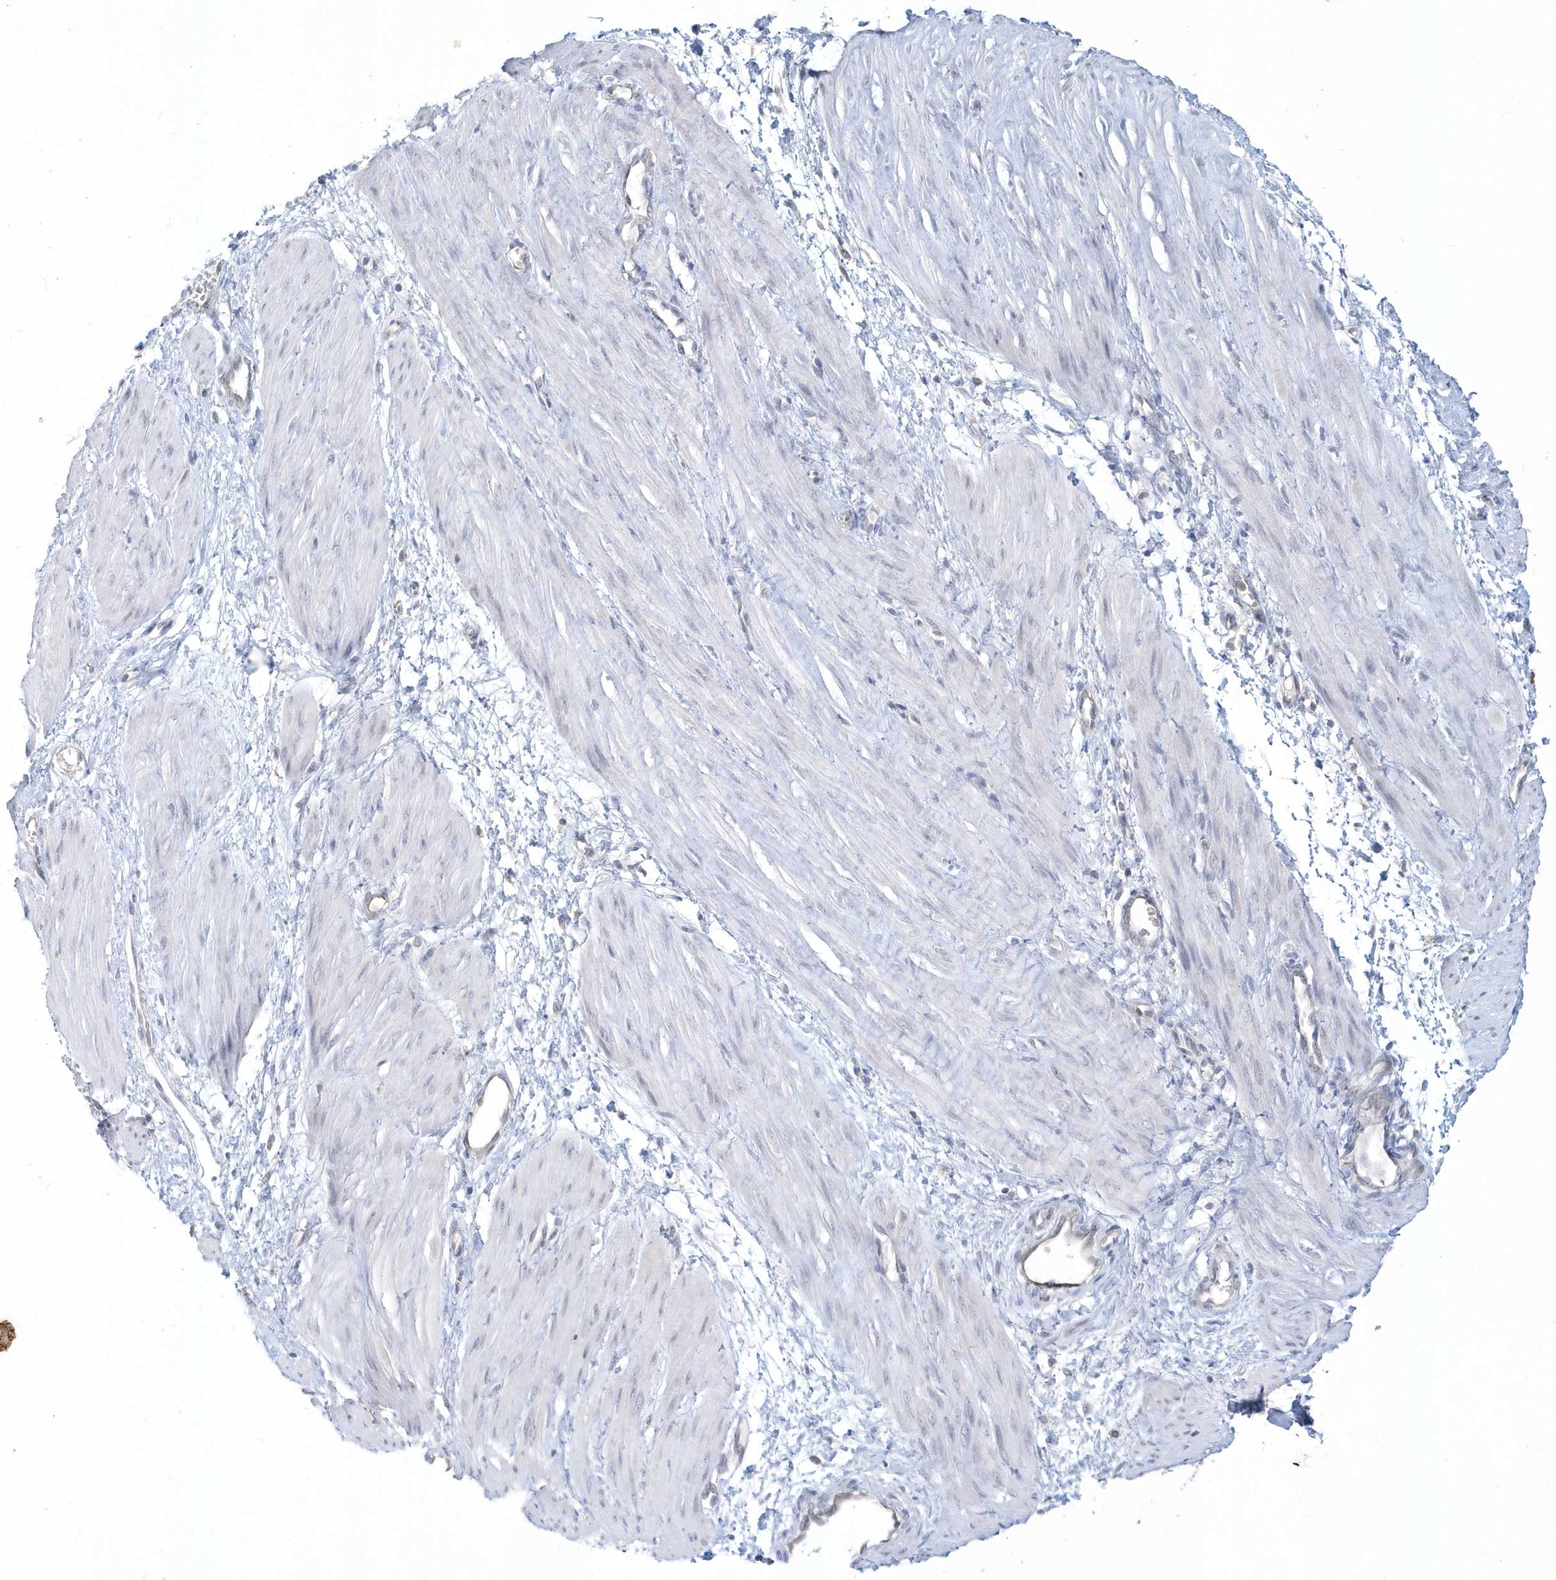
{"staining": {"intensity": "negative", "quantity": "none", "location": "none"}, "tissue": "smooth muscle", "cell_type": "Smooth muscle cells", "image_type": "normal", "snomed": [{"axis": "morphology", "description": "Normal tissue, NOS"}, {"axis": "topography", "description": "Endometrium"}], "caption": "IHC of benign human smooth muscle shows no expression in smooth muscle cells.", "gene": "RNF7", "patient": {"sex": "female", "age": 33}}